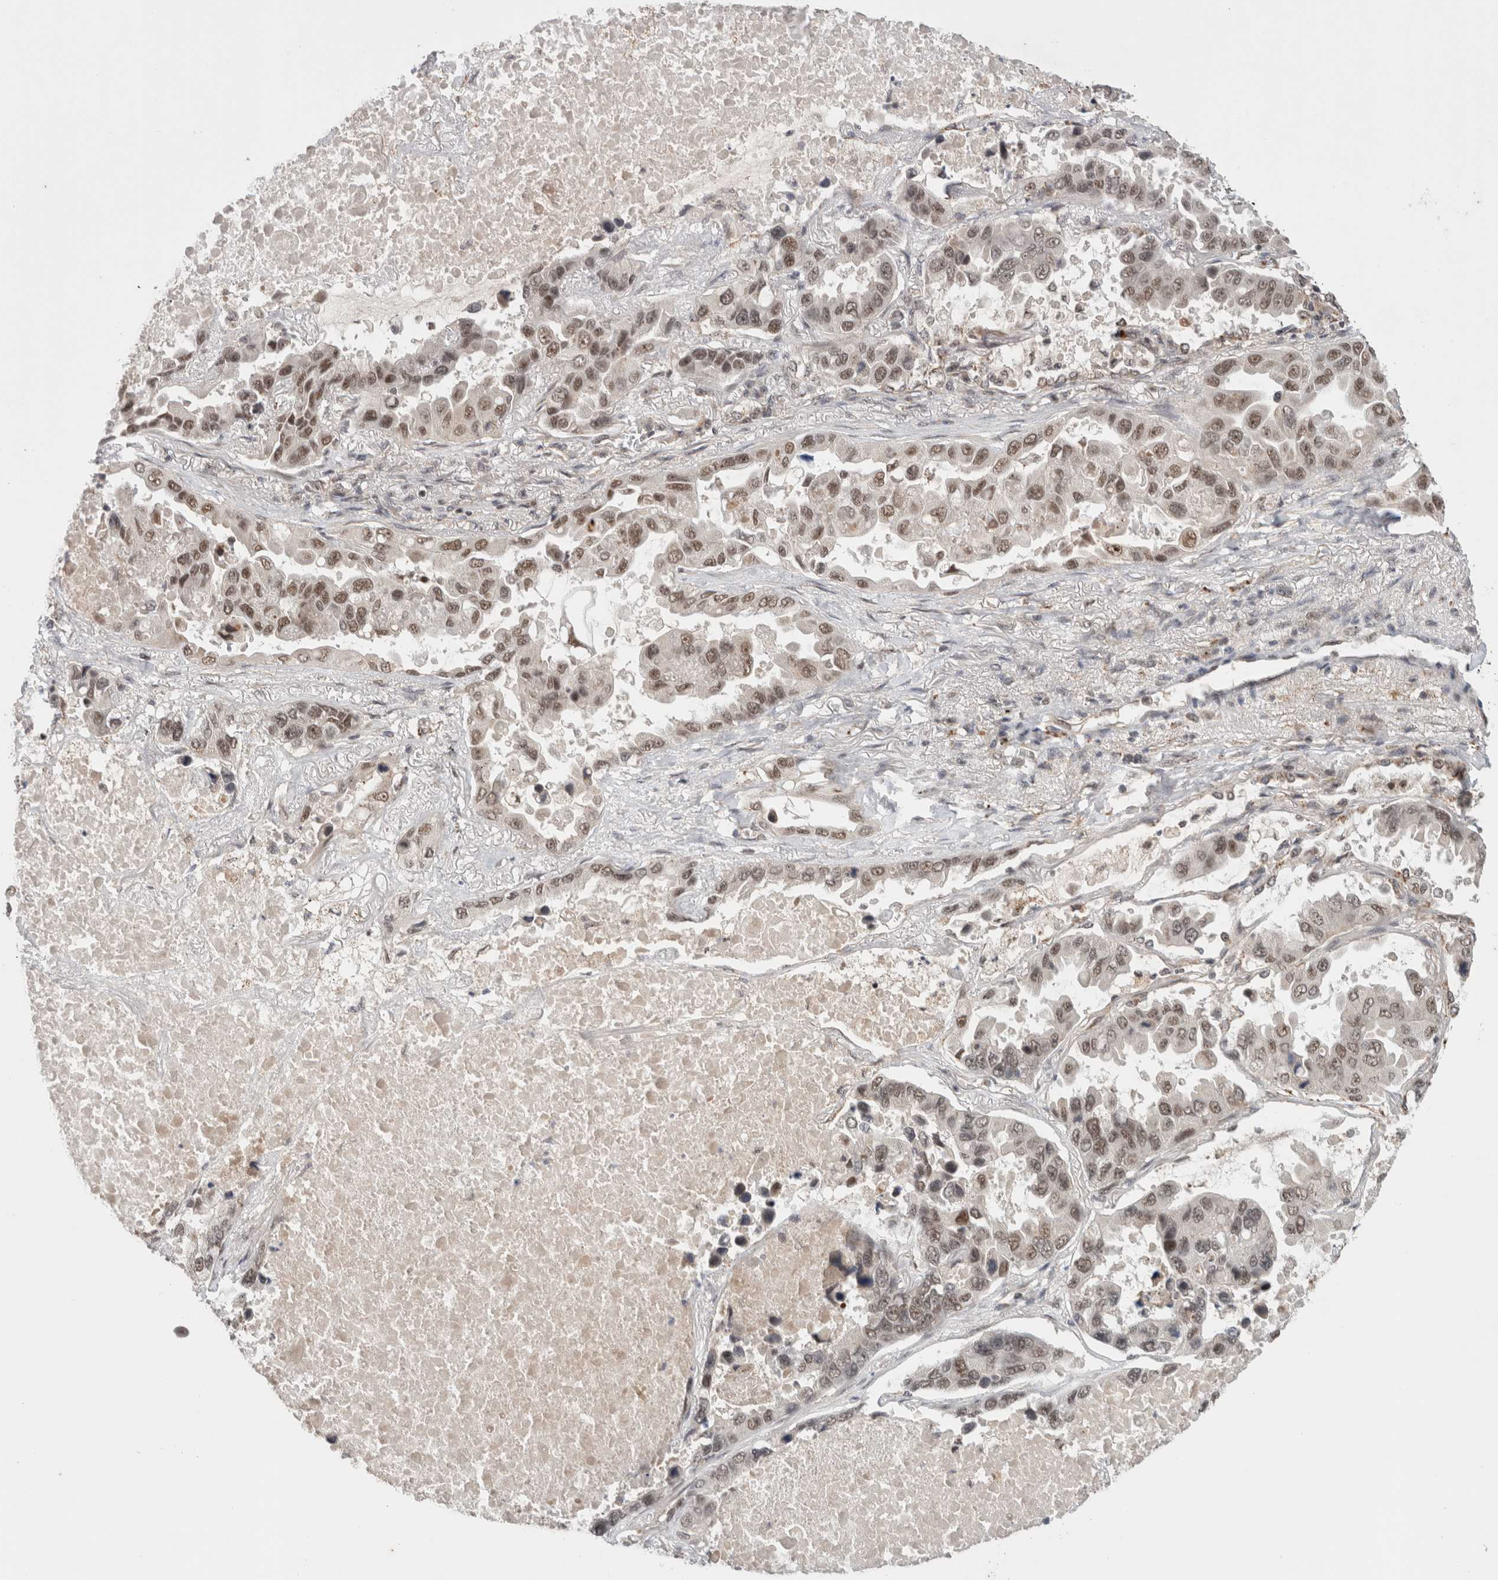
{"staining": {"intensity": "moderate", "quantity": ">75%", "location": "nuclear"}, "tissue": "lung cancer", "cell_type": "Tumor cells", "image_type": "cancer", "snomed": [{"axis": "morphology", "description": "Adenocarcinoma, NOS"}, {"axis": "topography", "description": "Lung"}], "caption": "Brown immunohistochemical staining in human lung cancer shows moderate nuclear staining in about >75% of tumor cells.", "gene": "MPHOSPH6", "patient": {"sex": "male", "age": 64}}